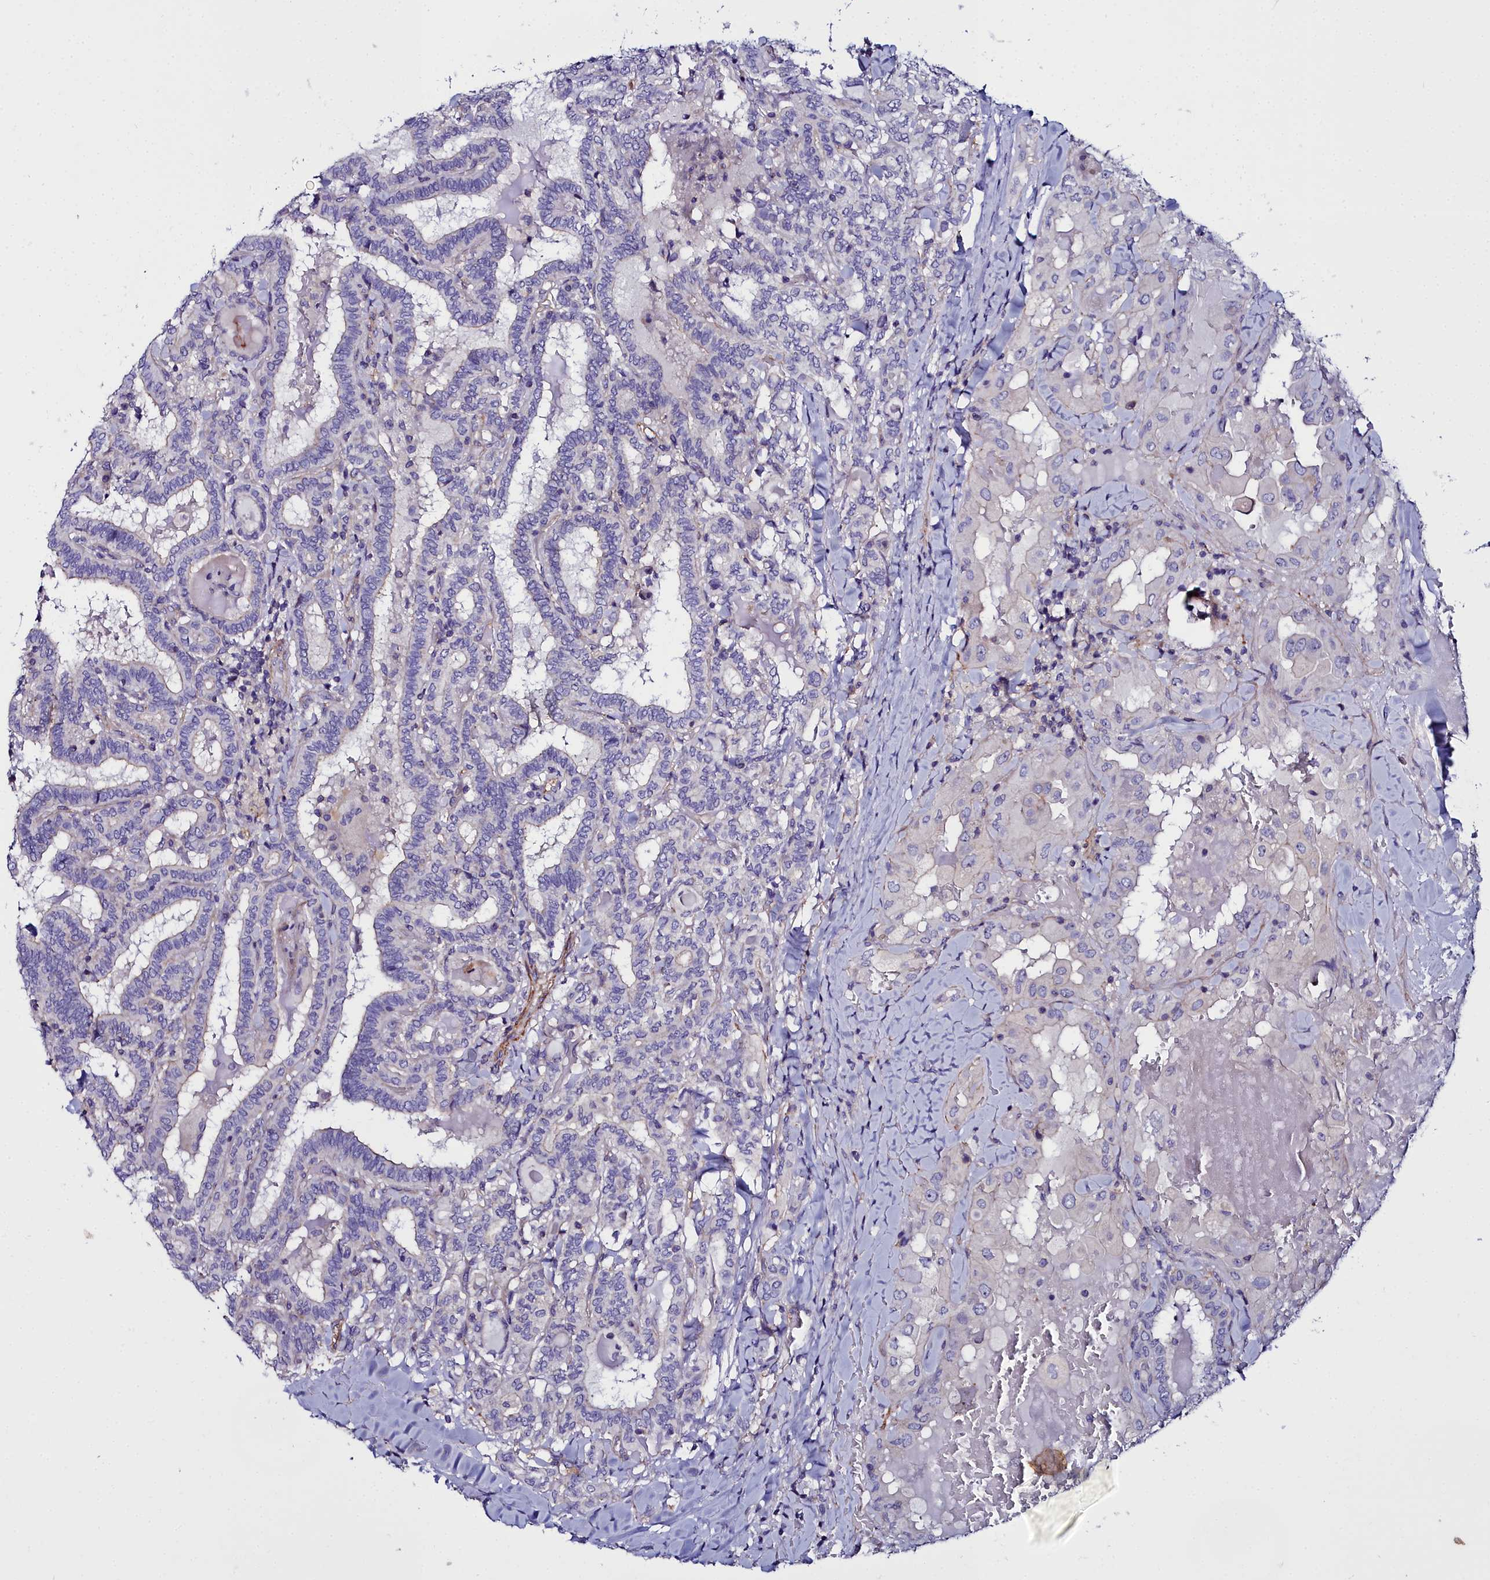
{"staining": {"intensity": "negative", "quantity": "none", "location": "none"}, "tissue": "thyroid cancer", "cell_type": "Tumor cells", "image_type": "cancer", "snomed": [{"axis": "morphology", "description": "Papillary adenocarcinoma, NOS"}, {"axis": "topography", "description": "Thyroid gland"}], "caption": "Immunohistochemical staining of thyroid papillary adenocarcinoma displays no significant staining in tumor cells.", "gene": "FADS3", "patient": {"sex": "female", "age": 72}}